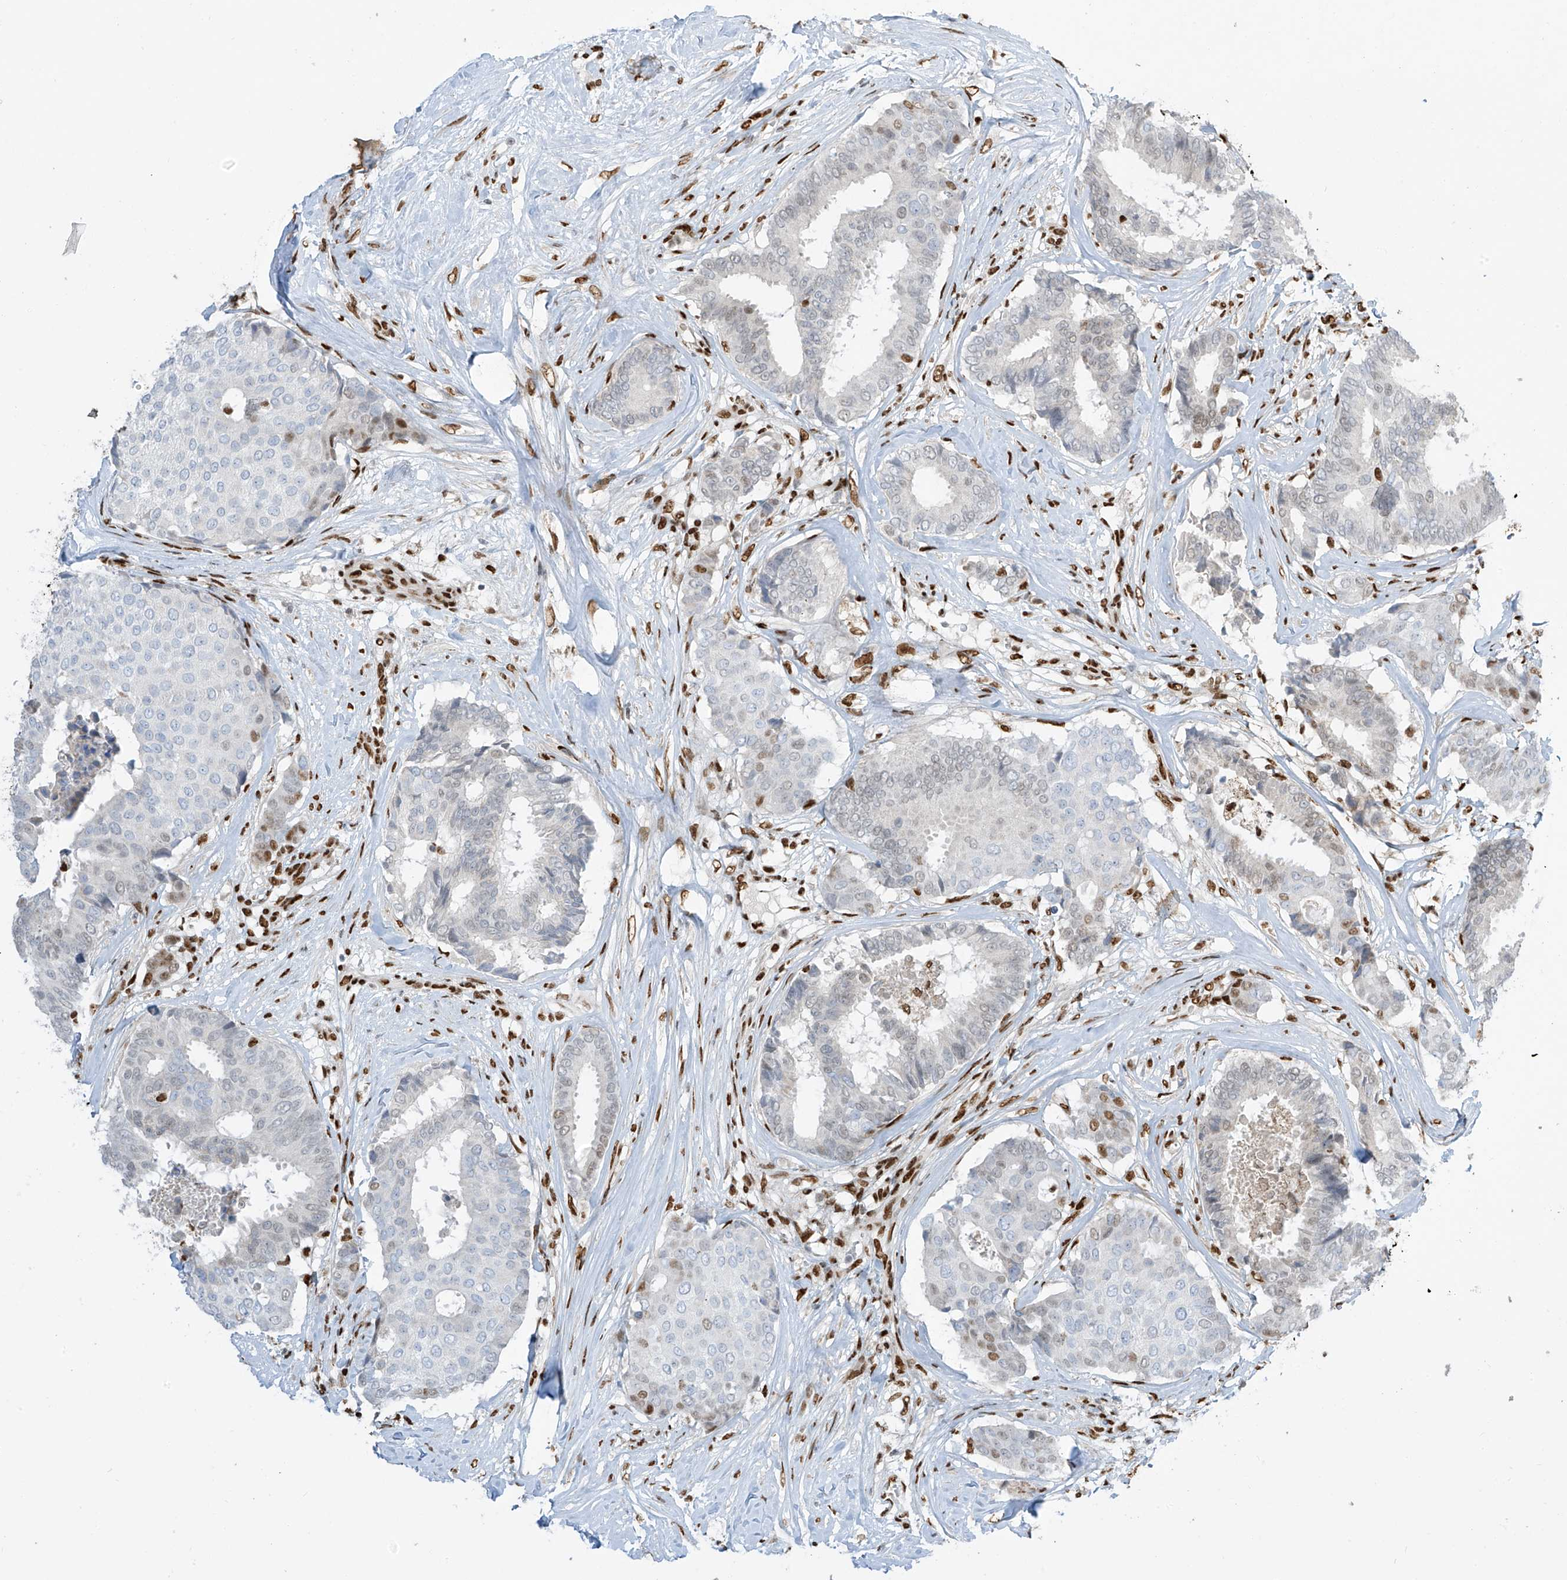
{"staining": {"intensity": "weak", "quantity": "<25%", "location": "nuclear"}, "tissue": "breast cancer", "cell_type": "Tumor cells", "image_type": "cancer", "snomed": [{"axis": "morphology", "description": "Duct carcinoma"}, {"axis": "topography", "description": "Breast"}], "caption": "Breast infiltrating ductal carcinoma stained for a protein using IHC reveals no expression tumor cells.", "gene": "PM20D2", "patient": {"sex": "female", "age": 75}}